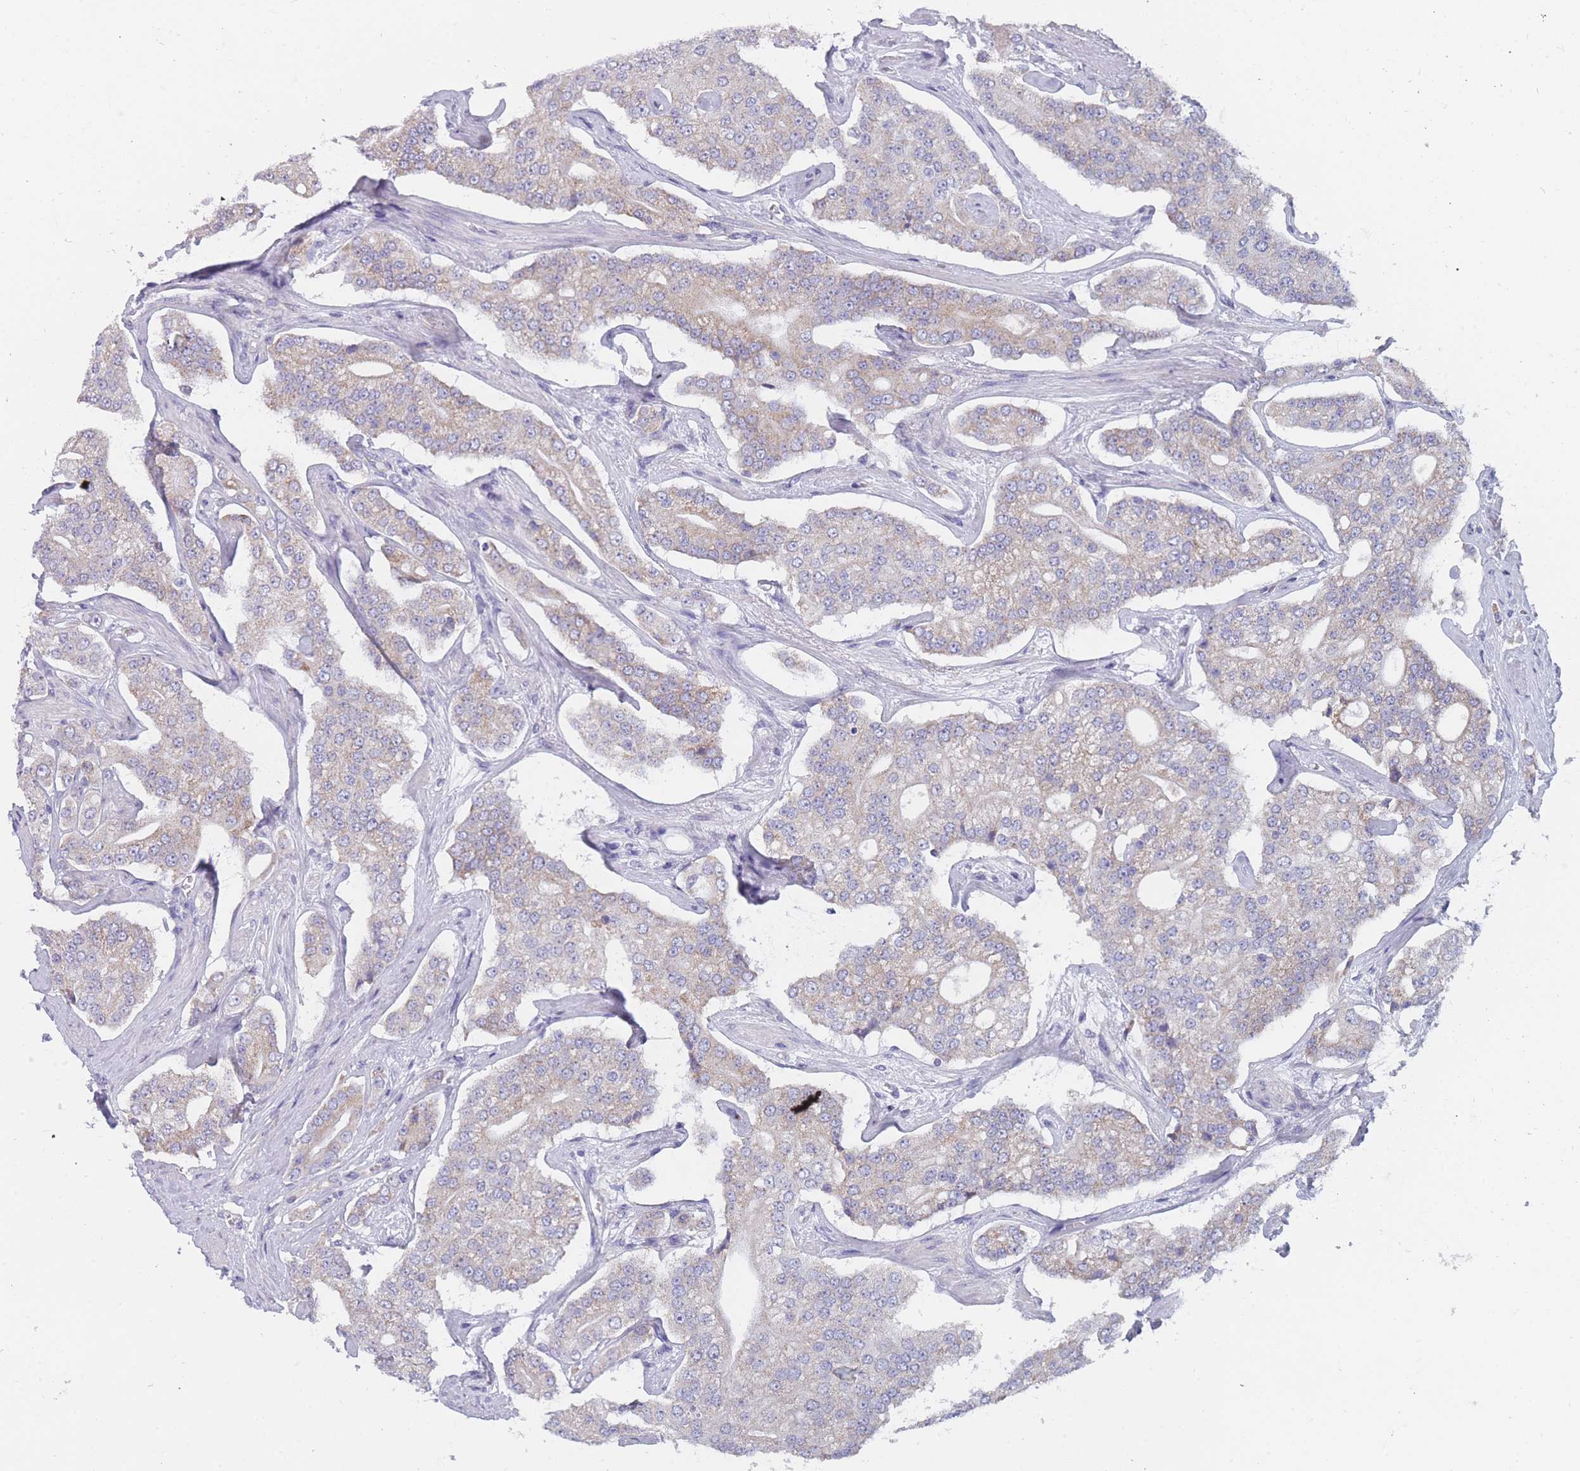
{"staining": {"intensity": "weak", "quantity": "25%-75%", "location": "cytoplasmic/membranous"}, "tissue": "prostate cancer", "cell_type": "Tumor cells", "image_type": "cancer", "snomed": [{"axis": "morphology", "description": "Adenocarcinoma, High grade"}, {"axis": "topography", "description": "Prostate"}], "caption": "IHC staining of high-grade adenocarcinoma (prostate), which reveals low levels of weak cytoplasmic/membranous staining in approximately 25%-75% of tumor cells indicating weak cytoplasmic/membranous protein expression. The staining was performed using DAB (brown) for protein detection and nuclei were counterstained in hematoxylin (blue).", "gene": "MRPS14", "patient": {"sex": "male", "age": 71}}